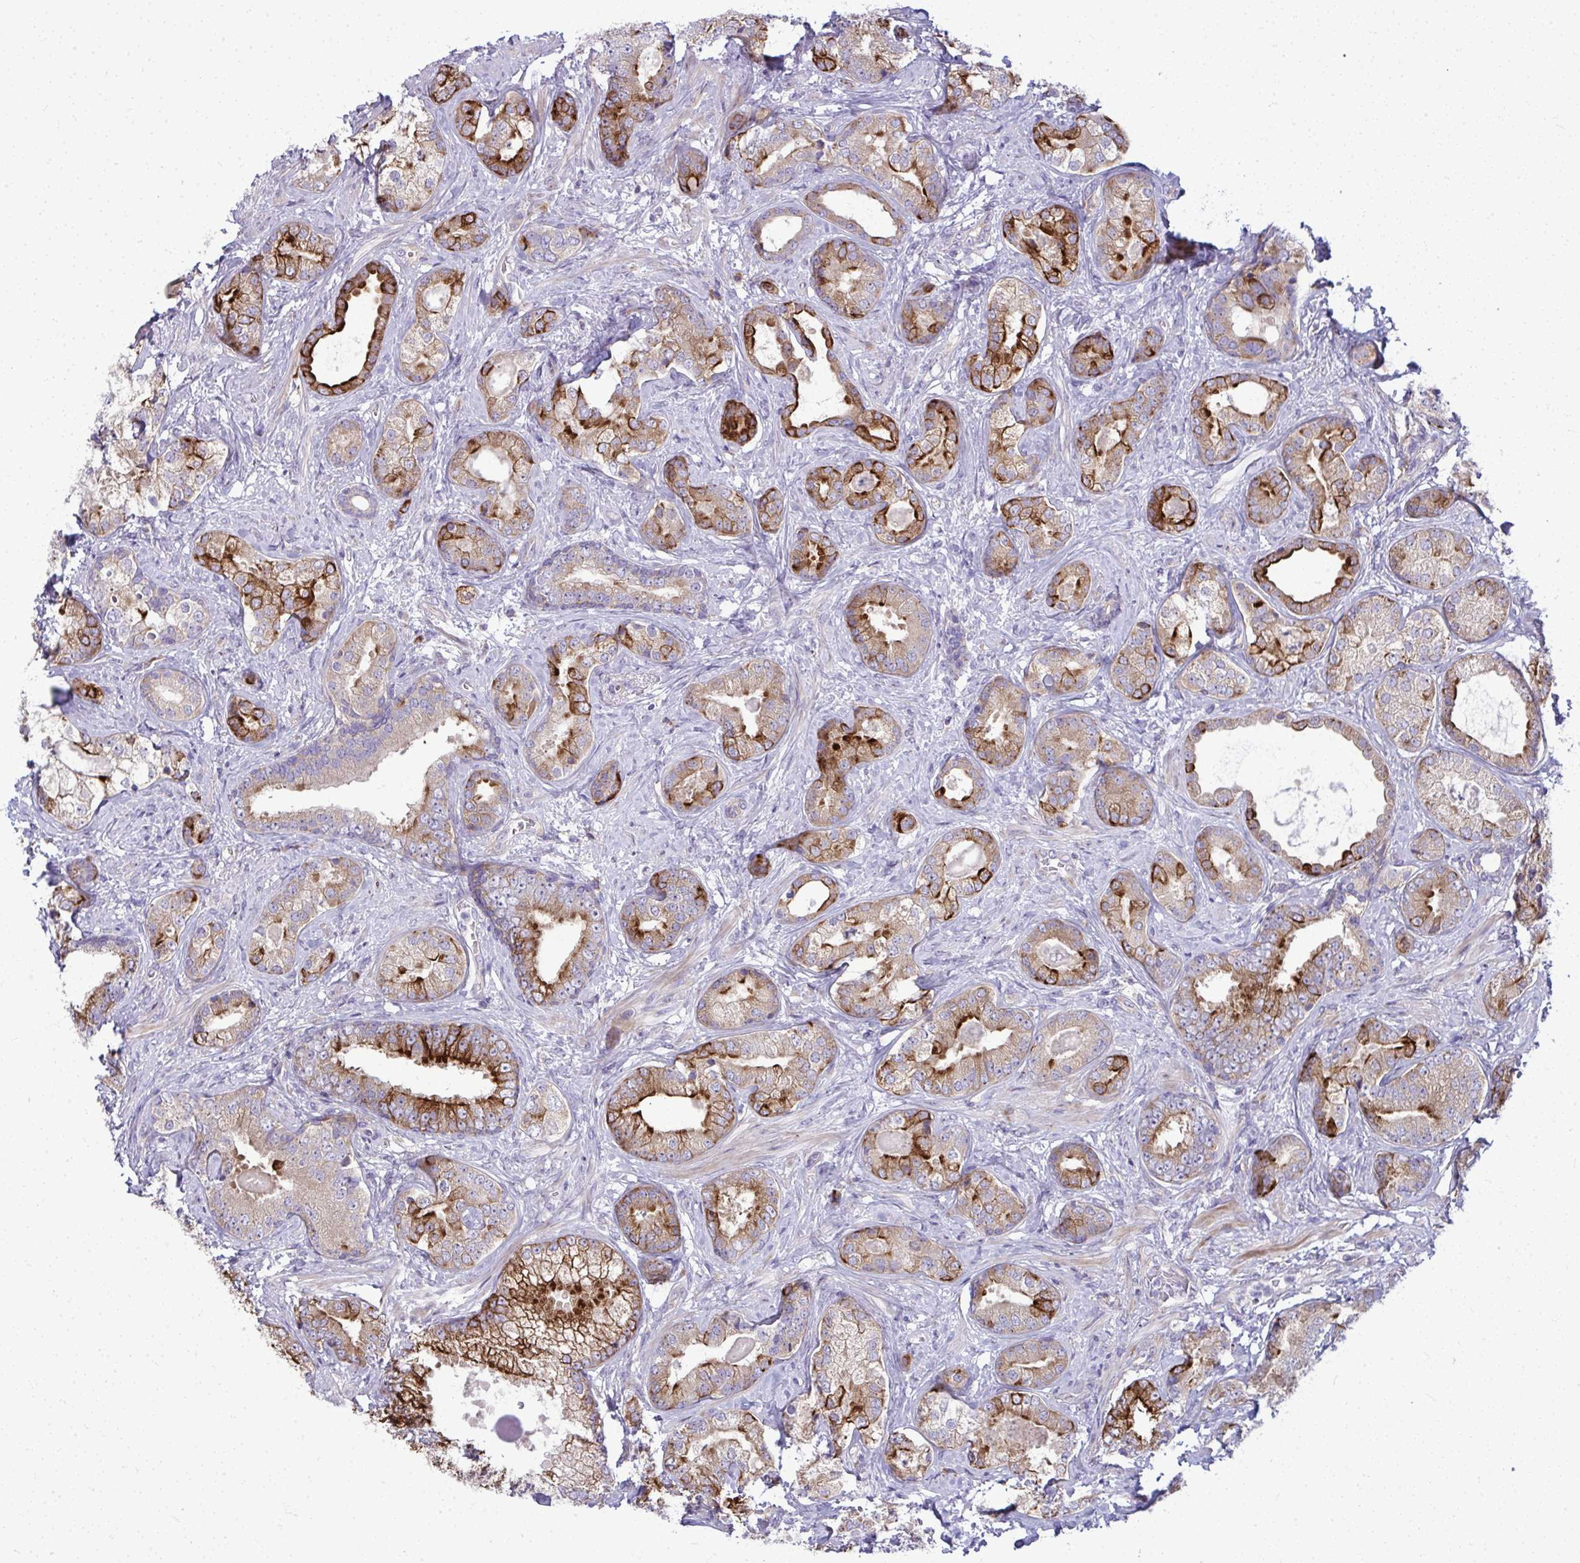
{"staining": {"intensity": "strong", "quantity": "25%-75%", "location": "cytoplasmic/membranous"}, "tissue": "prostate cancer", "cell_type": "Tumor cells", "image_type": "cancer", "snomed": [{"axis": "morphology", "description": "Adenocarcinoma, High grade"}, {"axis": "topography", "description": "Prostate"}], "caption": "Prostate cancer was stained to show a protein in brown. There is high levels of strong cytoplasmic/membranous staining in approximately 25%-75% of tumor cells.", "gene": "GFPT2", "patient": {"sex": "male", "age": 62}}